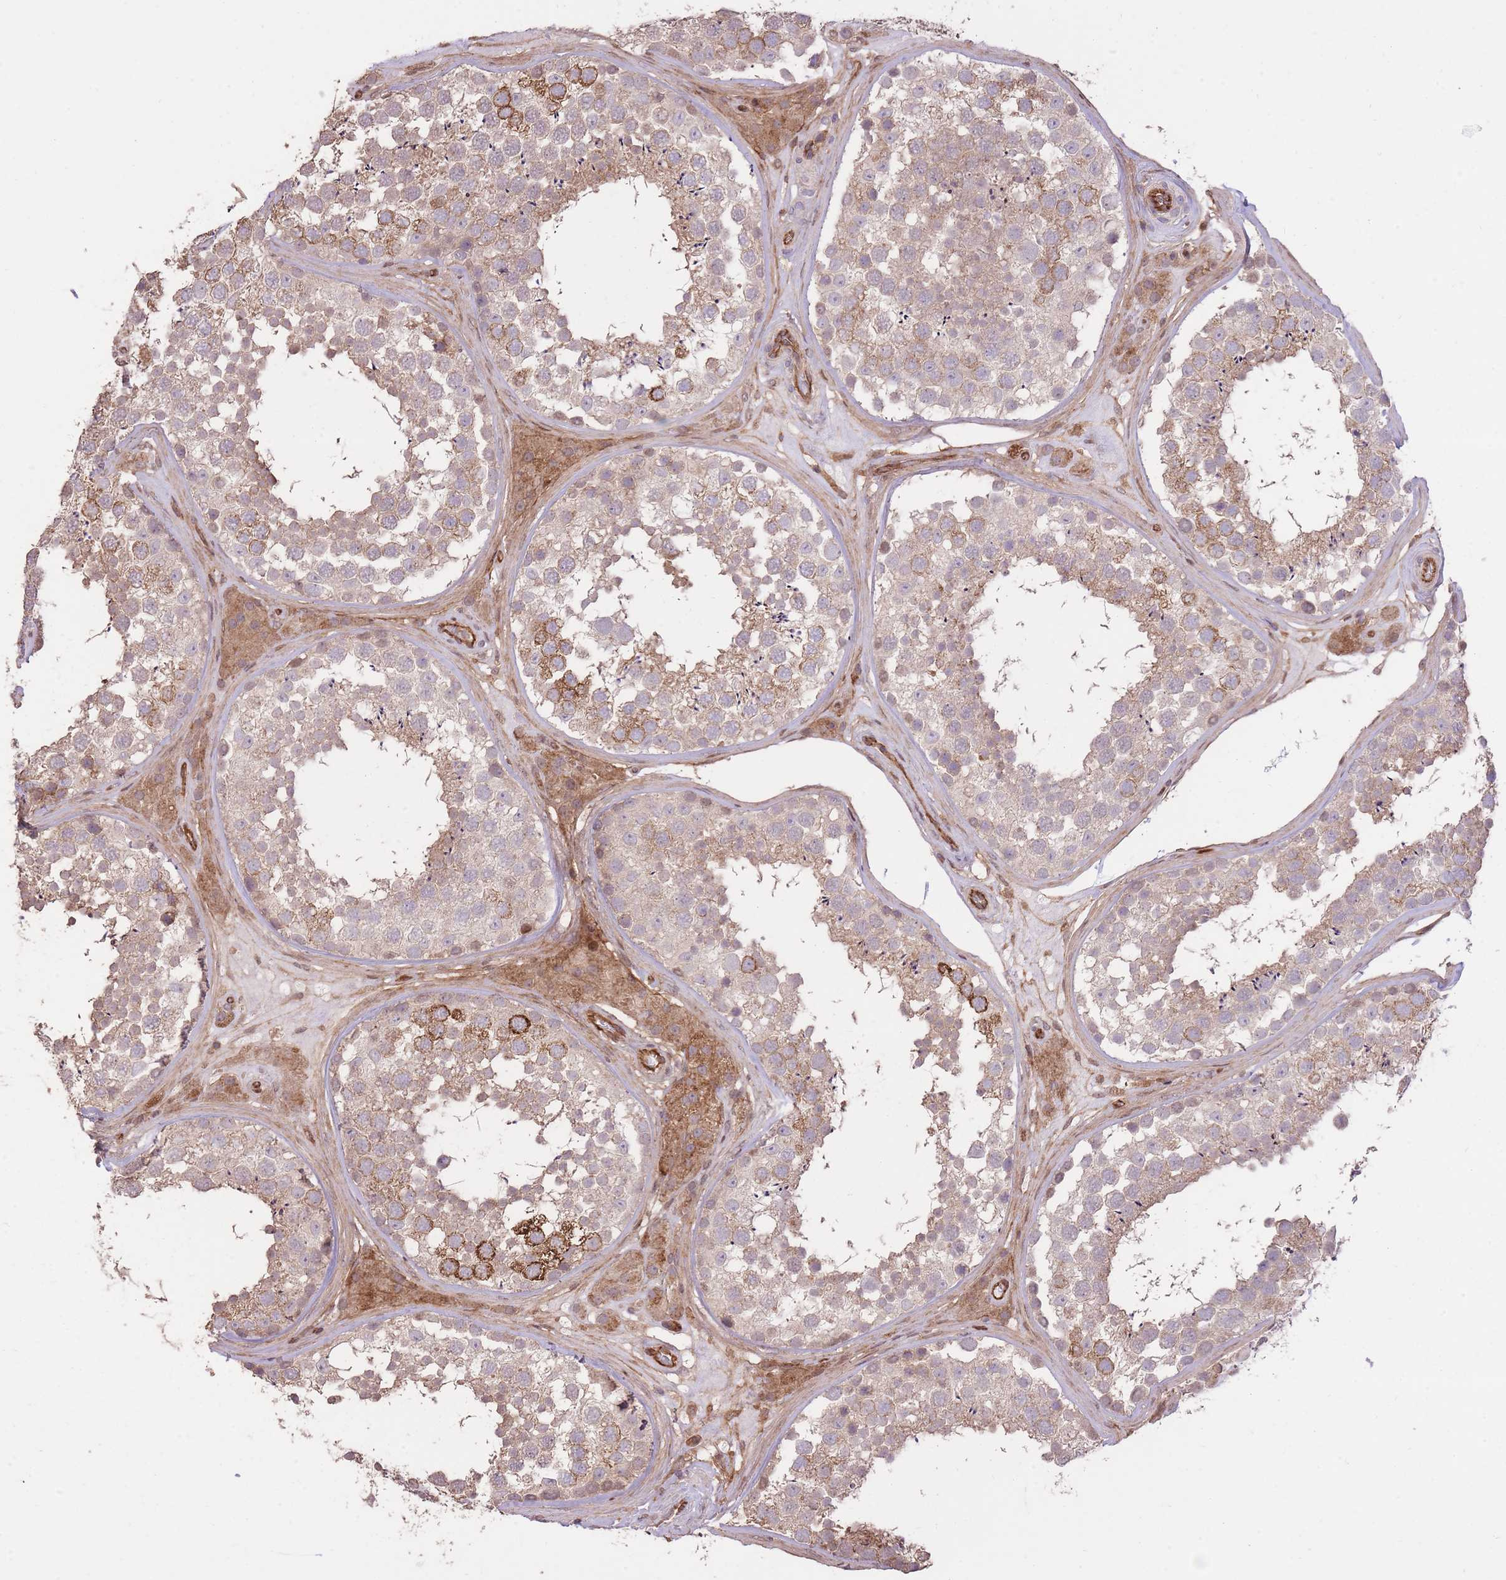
{"staining": {"intensity": "strong", "quantity": "<25%", "location": "cytoplasmic/membranous"}, "tissue": "testis", "cell_type": "Cells in seminiferous ducts", "image_type": "normal", "snomed": [{"axis": "morphology", "description": "Normal tissue, NOS"}, {"axis": "topography", "description": "Testis"}], "caption": "Immunohistochemical staining of benign testis shows <25% levels of strong cytoplasmic/membranous protein positivity in approximately <25% of cells in seminiferous ducts.", "gene": "PLD1", "patient": {"sex": "male", "age": 46}}